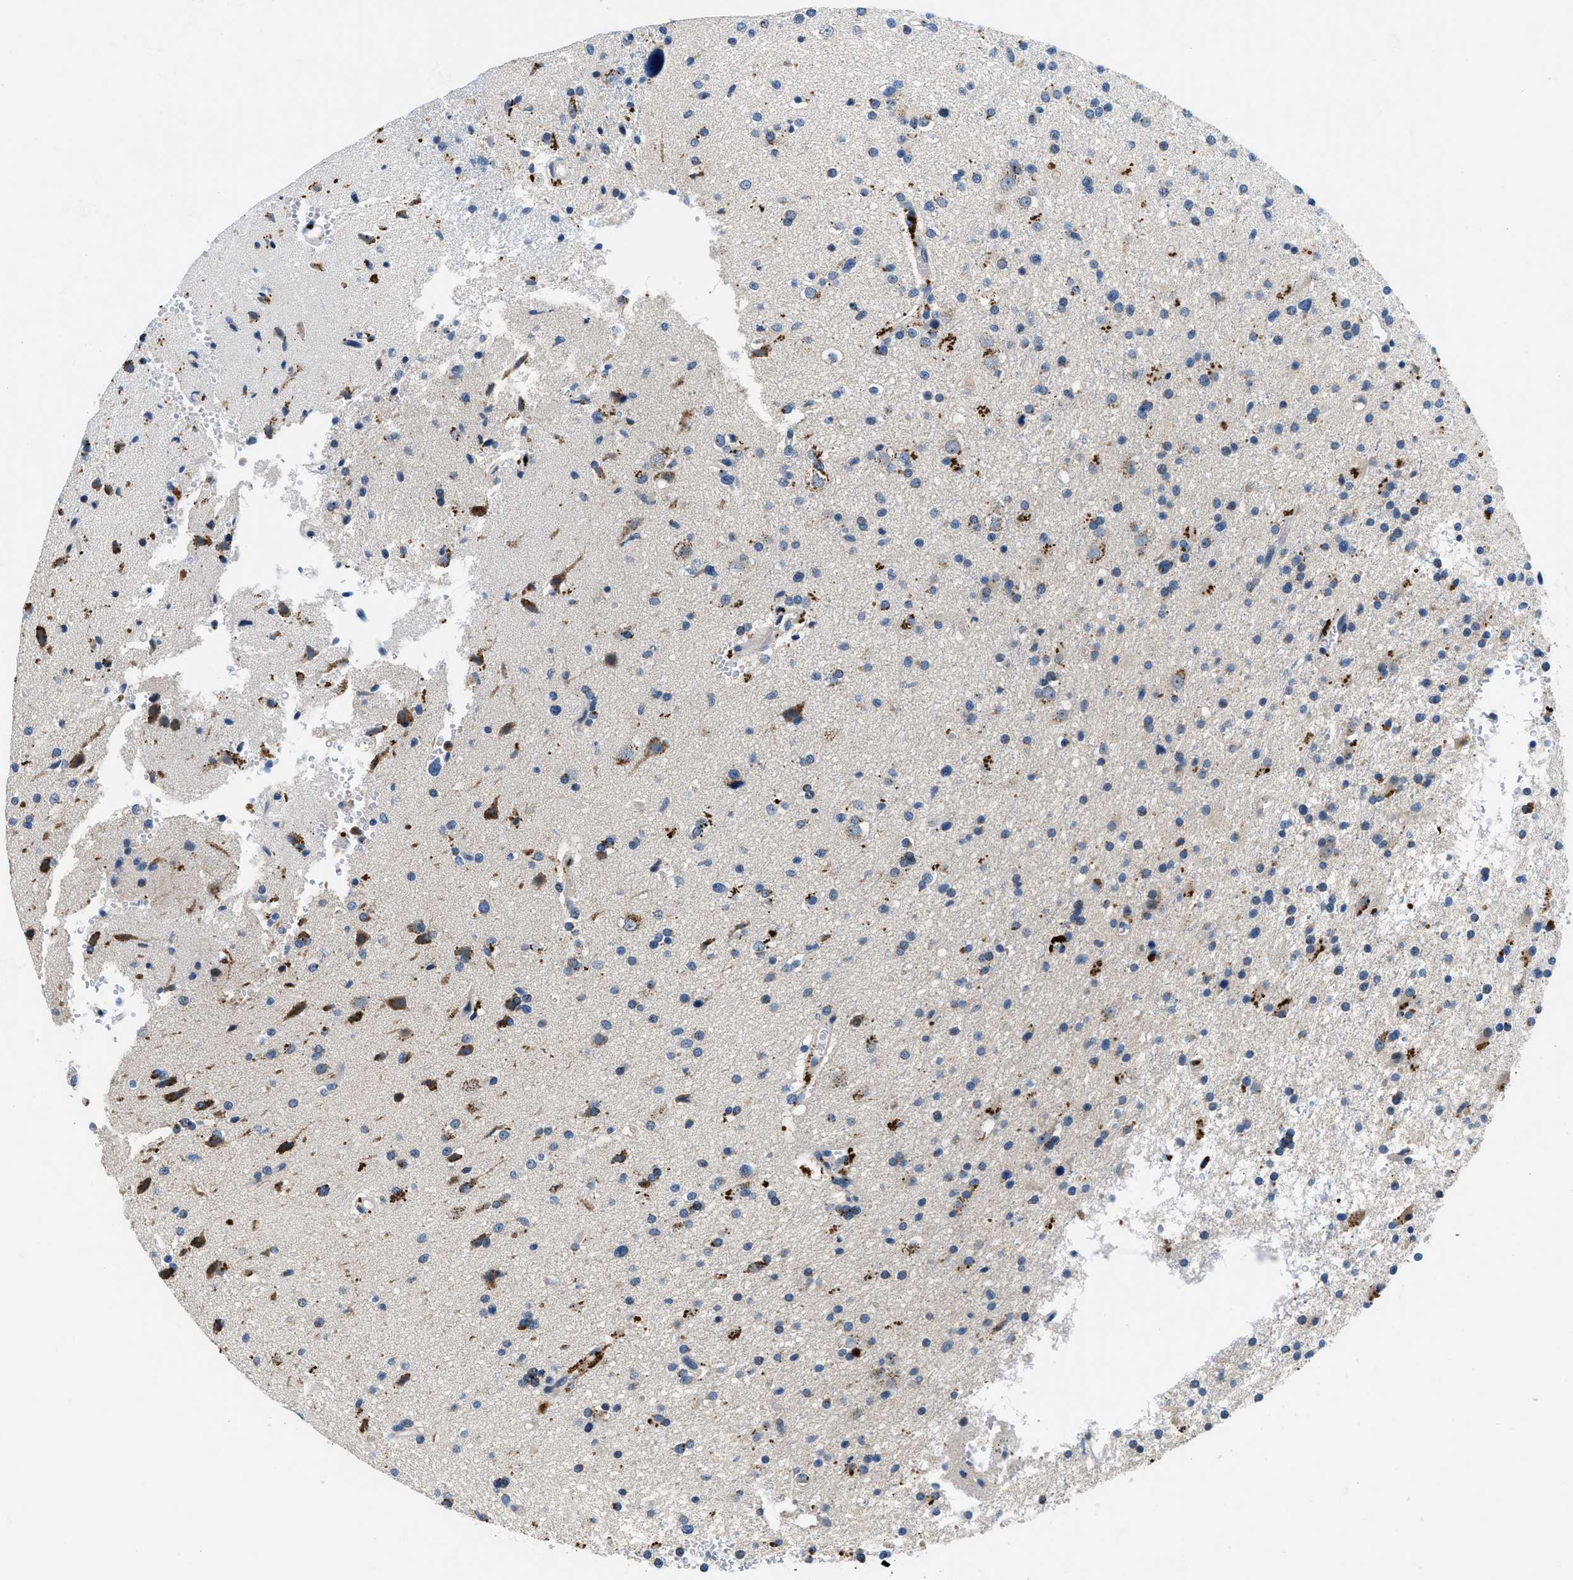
{"staining": {"intensity": "strong", "quantity": "<25%", "location": "cytoplasmic/membranous"}, "tissue": "glioma", "cell_type": "Tumor cells", "image_type": "cancer", "snomed": [{"axis": "morphology", "description": "Glioma, malignant, High grade"}, {"axis": "topography", "description": "Brain"}], "caption": "Human malignant high-grade glioma stained with a brown dye exhibits strong cytoplasmic/membranous positive expression in about <25% of tumor cells.", "gene": "ADGRE3", "patient": {"sex": "male", "age": 33}}